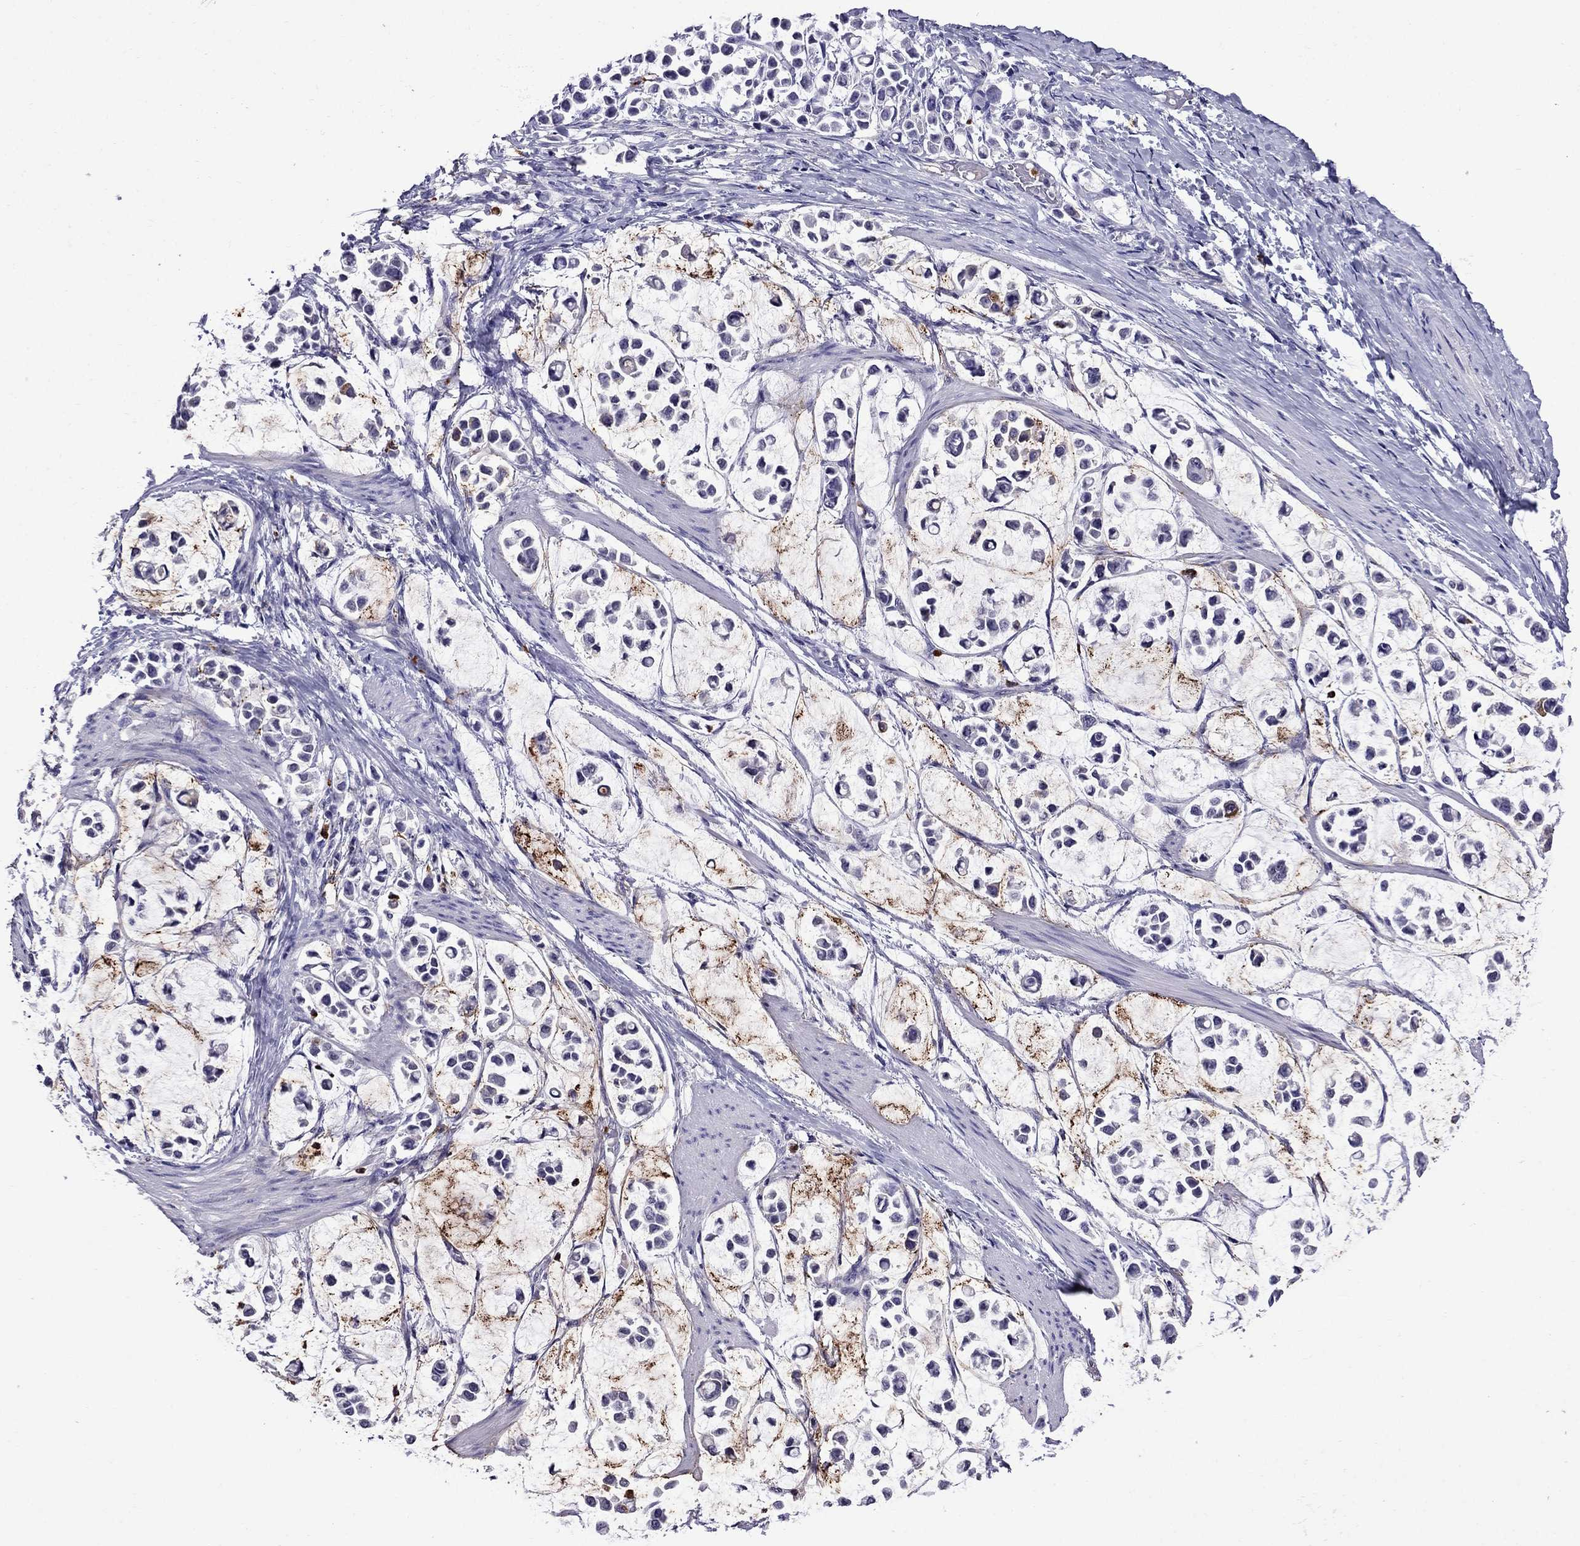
{"staining": {"intensity": "negative", "quantity": "none", "location": "none"}, "tissue": "stomach cancer", "cell_type": "Tumor cells", "image_type": "cancer", "snomed": [{"axis": "morphology", "description": "Adenocarcinoma, NOS"}, {"axis": "topography", "description": "Stomach"}], "caption": "Tumor cells show no significant expression in stomach adenocarcinoma.", "gene": "OLFM4", "patient": {"sex": "male", "age": 82}}